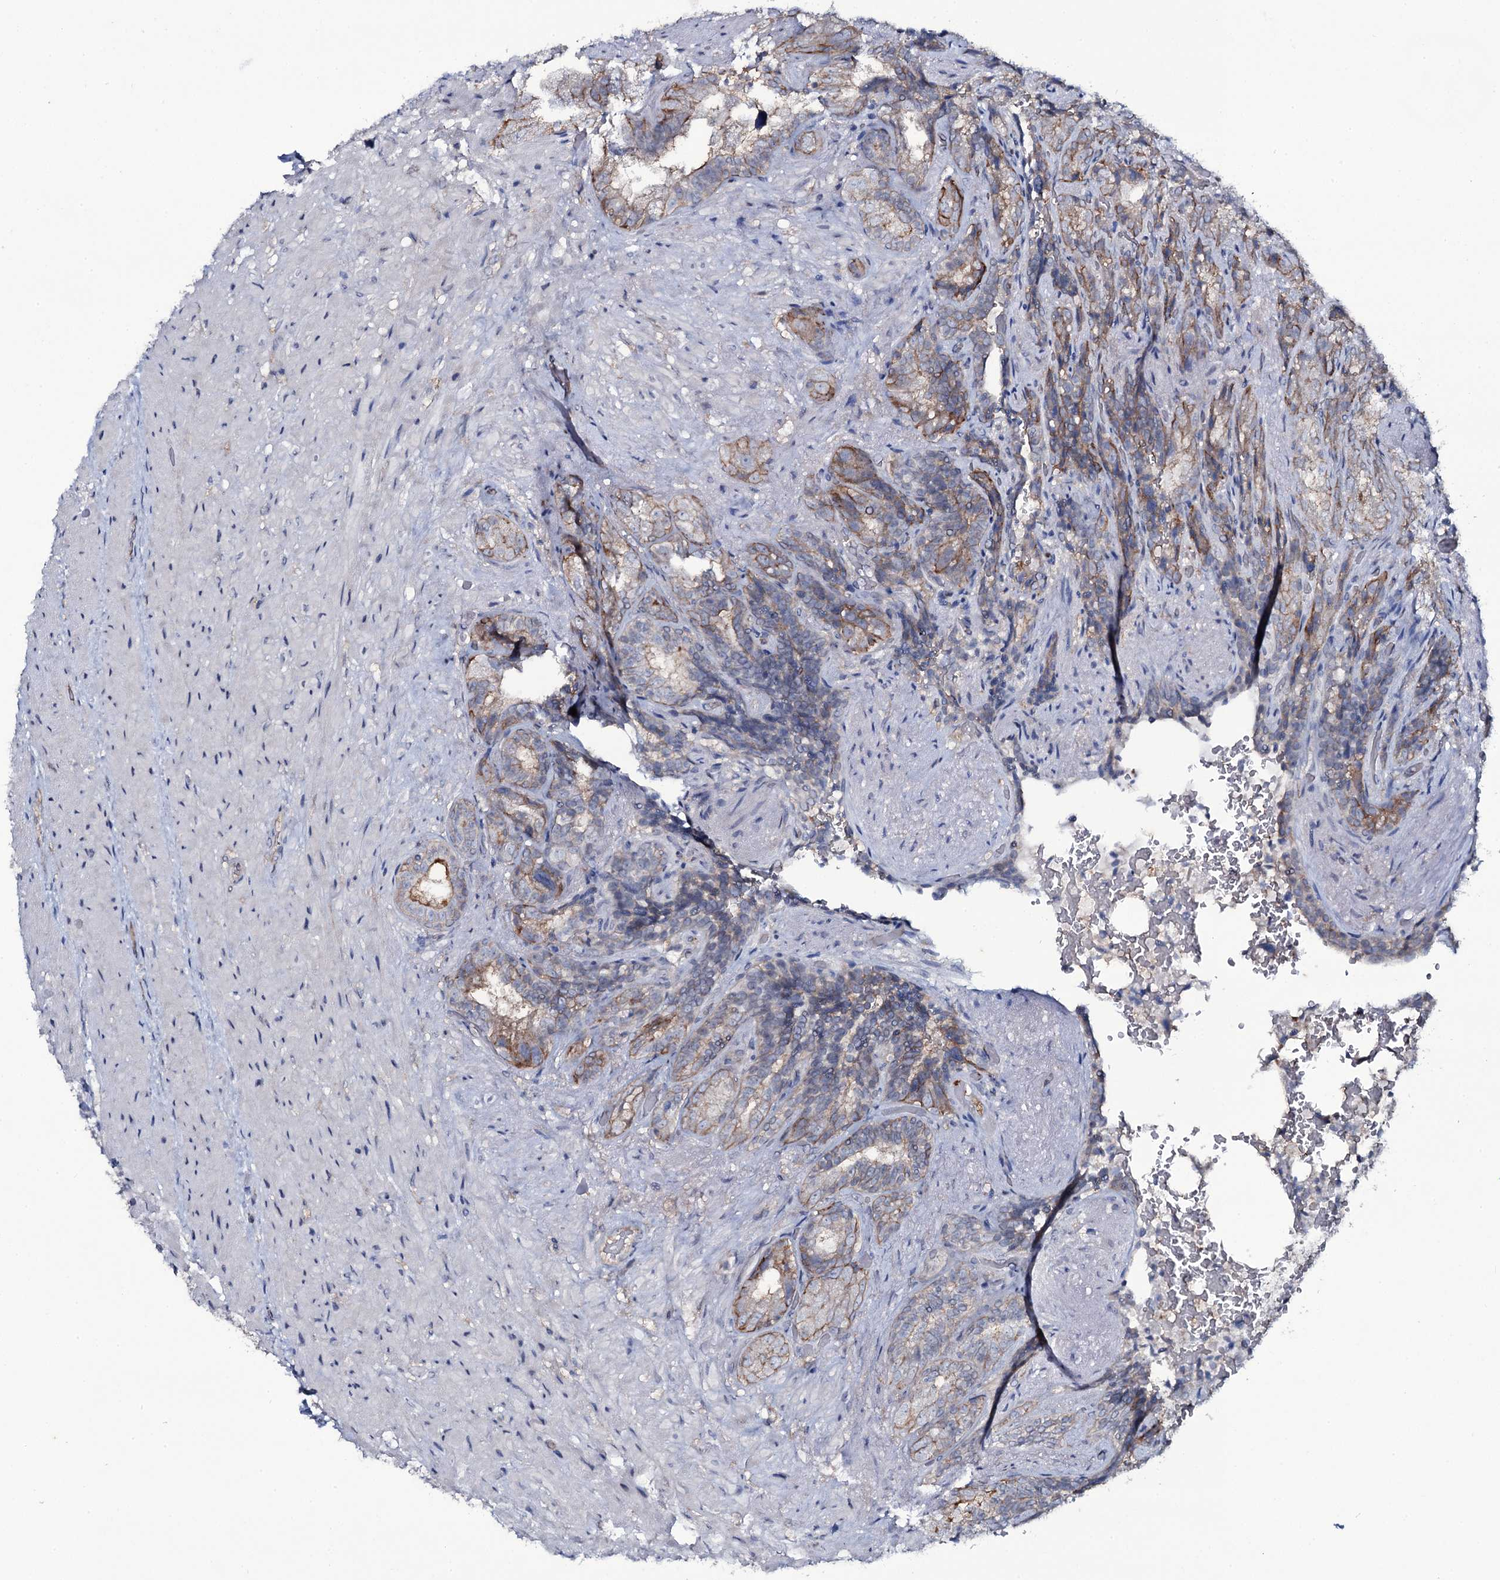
{"staining": {"intensity": "moderate", "quantity": "<25%", "location": "cytoplasmic/membranous"}, "tissue": "seminal vesicle", "cell_type": "Glandular cells", "image_type": "normal", "snomed": [{"axis": "morphology", "description": "Normal tissue, NOS"}, {"axis": "topography", "description": "Seminal veicle"}, {"axis": "topography", "description": "Peripheral nerve tissue"}], "caption": "Protein staining of unremarkable seminal vesicle reveals moderate cytoplasmic/membranous staining in approximately <25% of glandular cells. Nuclei are stained in blue.", "gene": "SNAP23", "patient": {"sex": "male", "age": 63}}